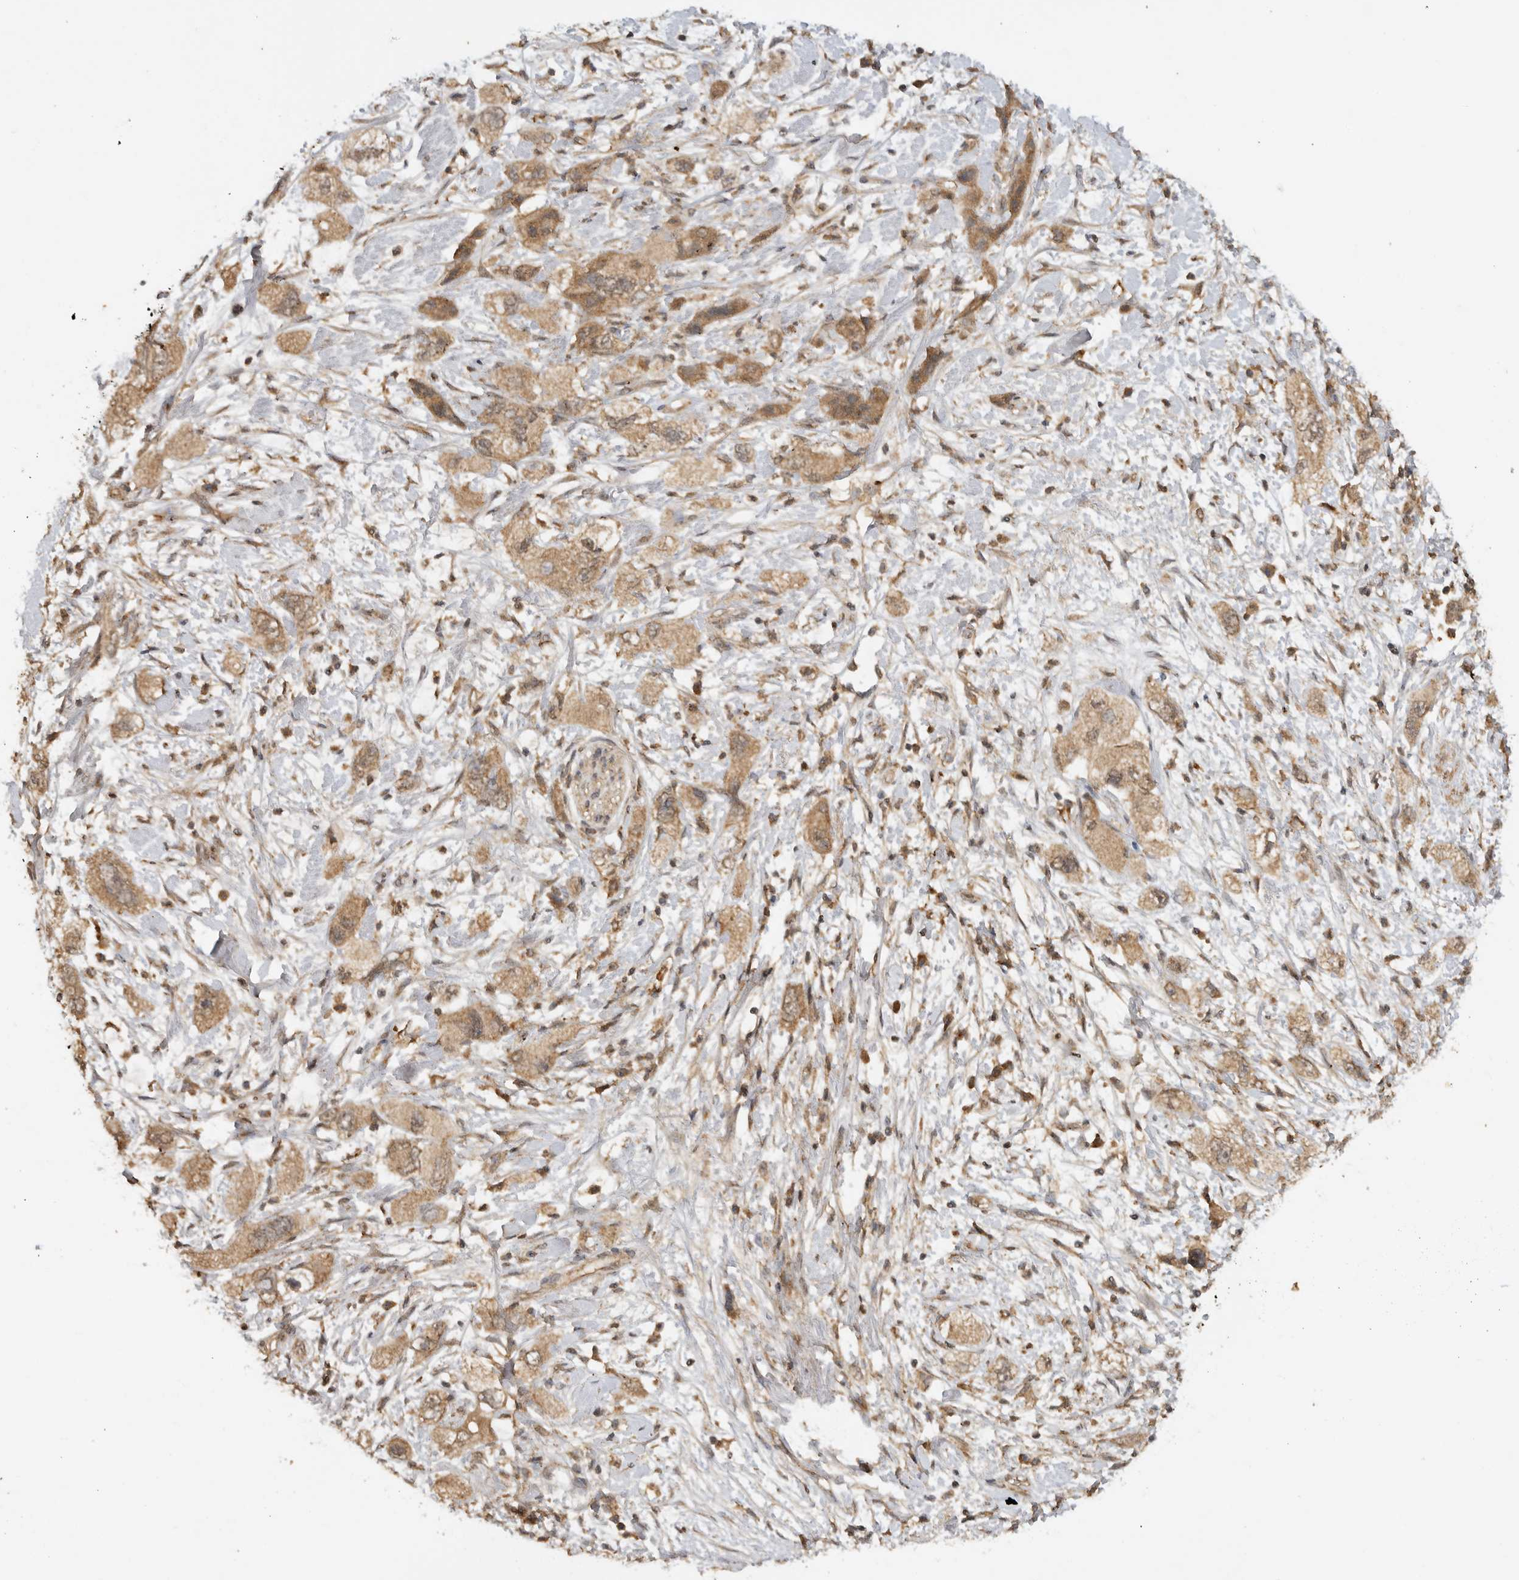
{"staining": {"intensity": "moderate", "quantity": ">75%", "location": "cytoplasmic/membranous"}, "tissue": "pancreatic cancer", "cell_type": "Tumor cells", "image_type": "cancer", "snomed": [{"axis": "morphology", "description": "Adenocarcinoma, NOS"}, {"axis": "topography", "description": "Pancreas"}], "caption": "Approximately >75% of tumor cells in human pancreatic cancer (adenocarcinoma) show moderate cytoplasmic/membranous protein staining as visualized by brown immunohistochemical staining.", "gene": "ICOSLG", "patient": {"sex": "female", "age": 73}}